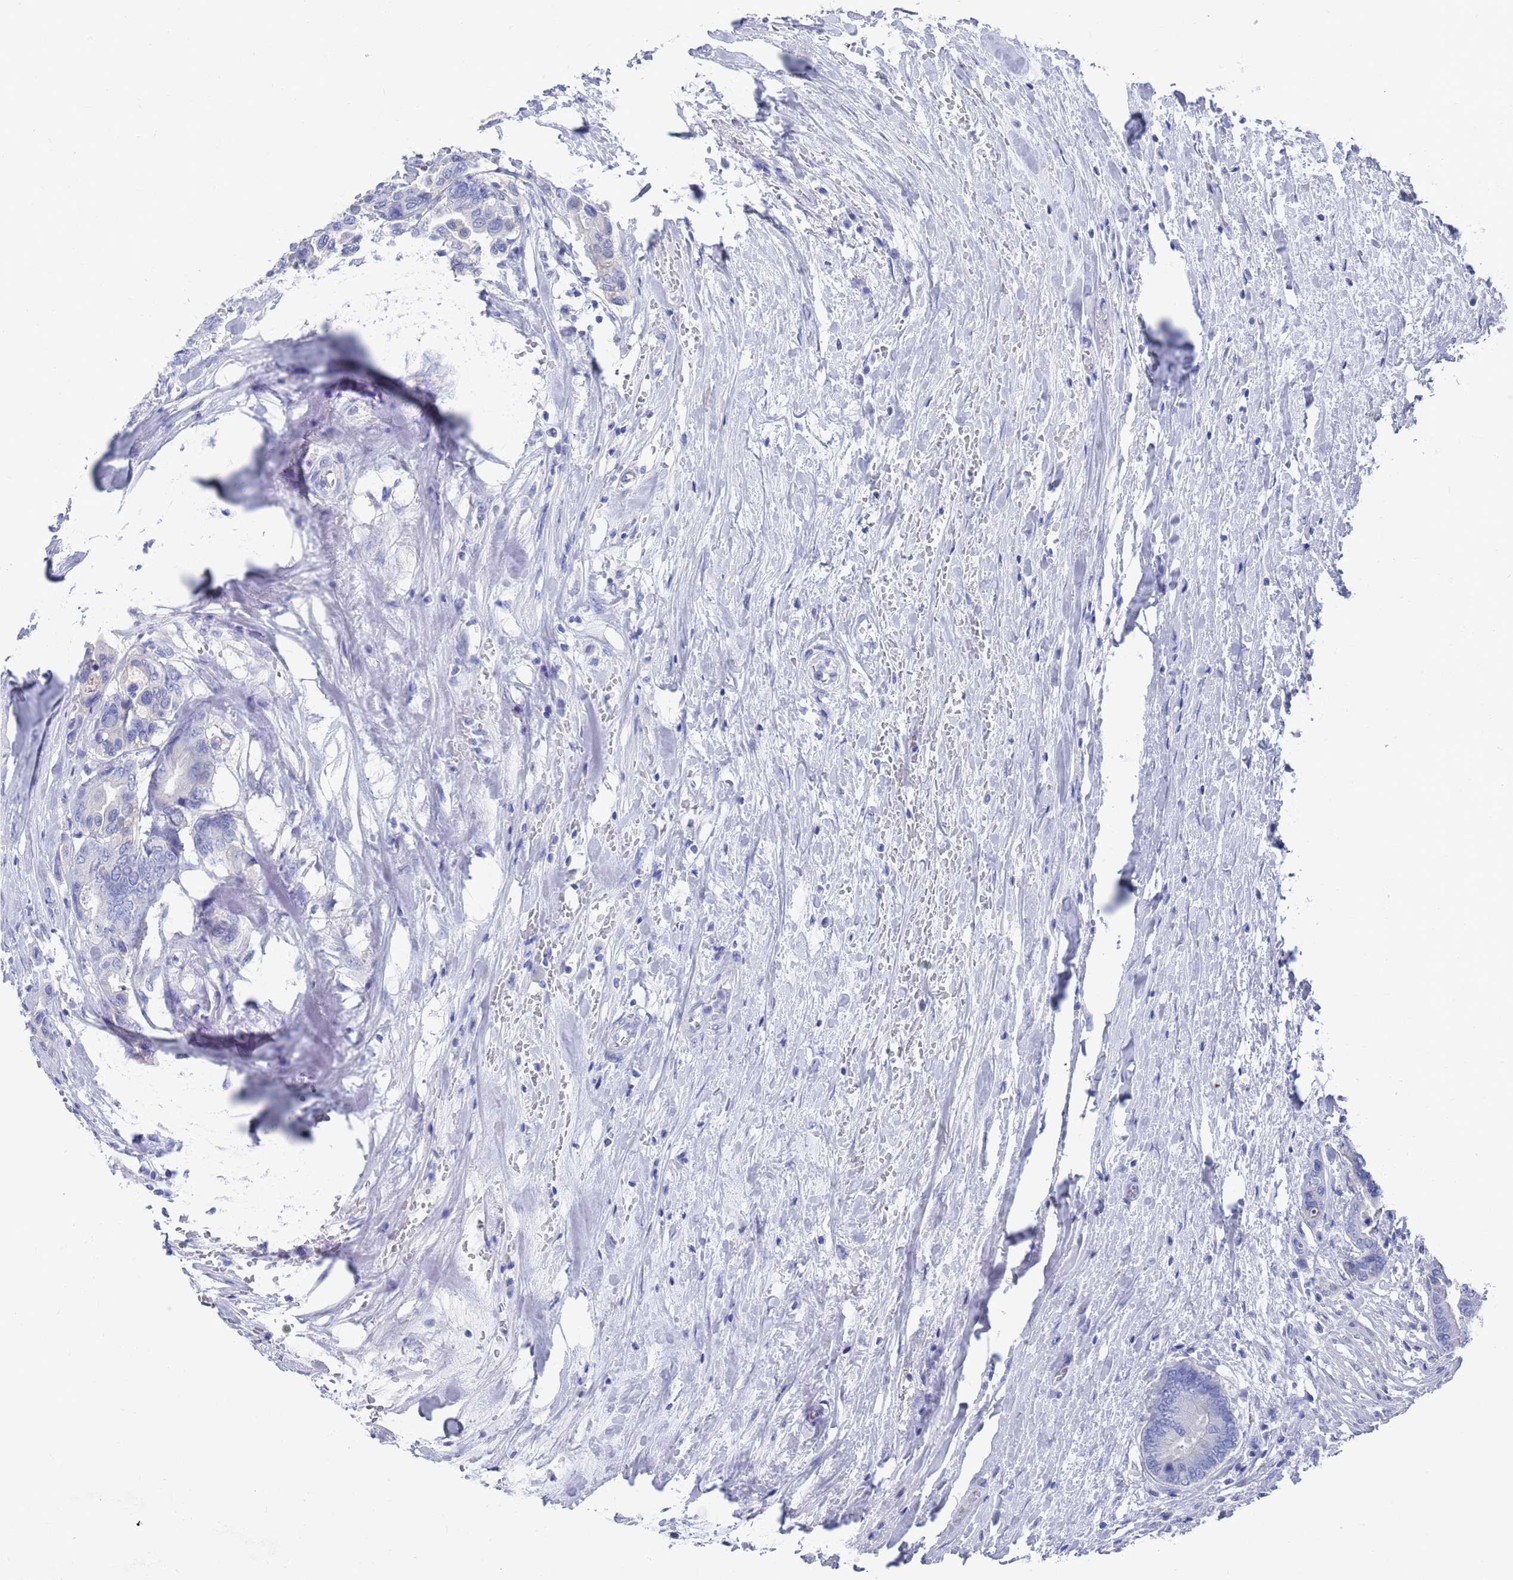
{"staining": {"intensity": "negative", "quantity": "none", "location": "none"}, "tissue": "colorectal cancer", "cell_type": "Tumor cells", "image_type": "cancer", "snomed": [{"axis": "morphology", "description": "Normal tissue, NOS"}, {"axis": "morphology", "description": "Adenocarcinoma, NOS"}, {"axis": "topography", "description": "Colon"}], "caption": "Human colorectal cancer stained for a protein using IHC demonstrates no staining in tumor cells.", "gene": "MTMR2", "patient": {"sex": "male", "age": 82}}